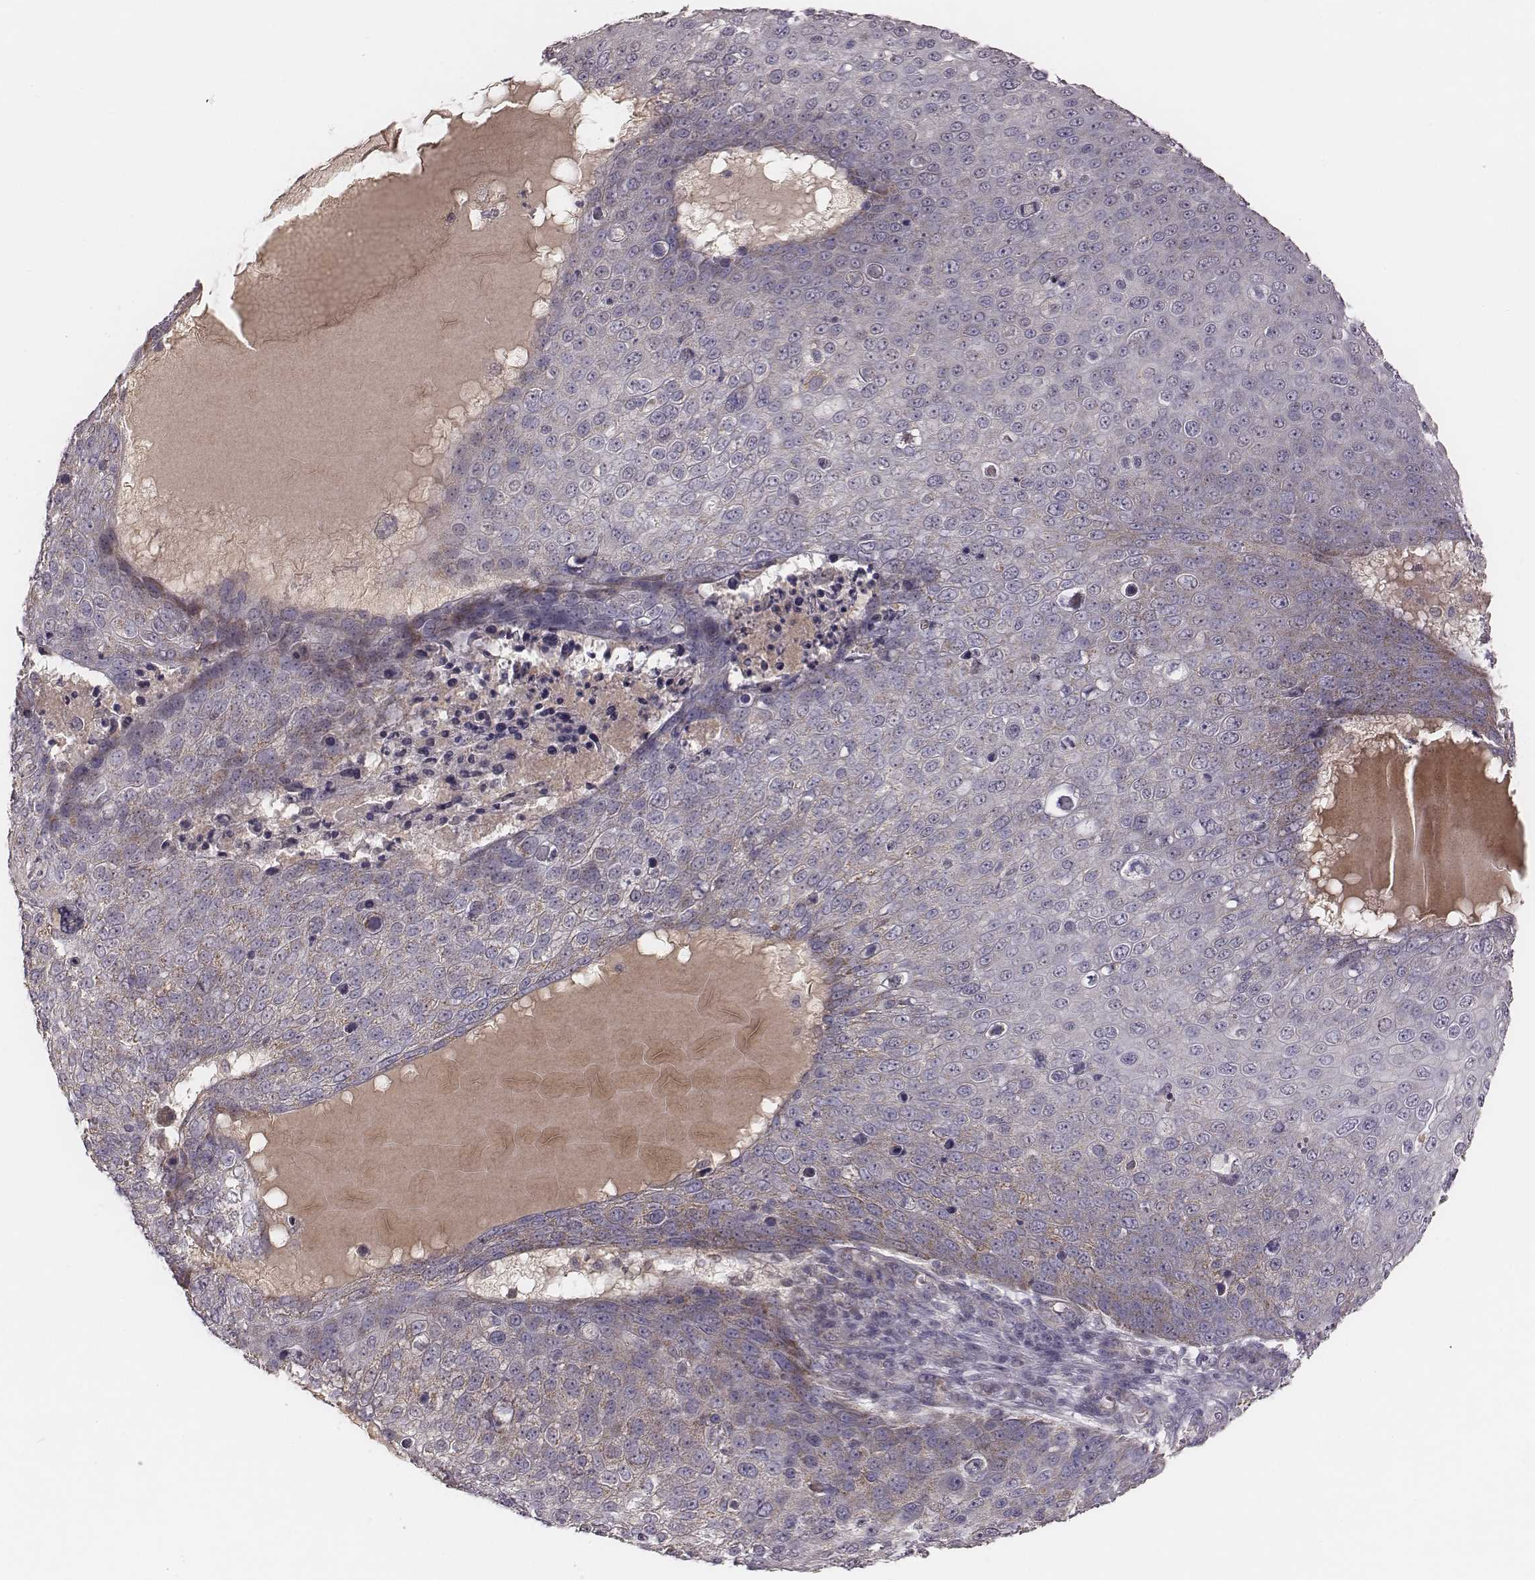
{"staining": {"intensity": "weak", "quantity": "<25%", "location": "cytoplasmic/membranous"}, "tissue": "skin cancer", "cell_type": "Tumor cells", "image_type": "cancer", "snomed": [{"axis": "morphology", "description": "Squamous cell carcinoma, NOS"}, {"axis": "topography", "description": "Skin"}], "caption": "High power microscopy micrograph of an IHC micrograph of squamous cell carcinoma (skin), revealing no significant expression in tumor cells.", "gene": "MRPS27", "patient": {"sex": "male", "age": 71}}